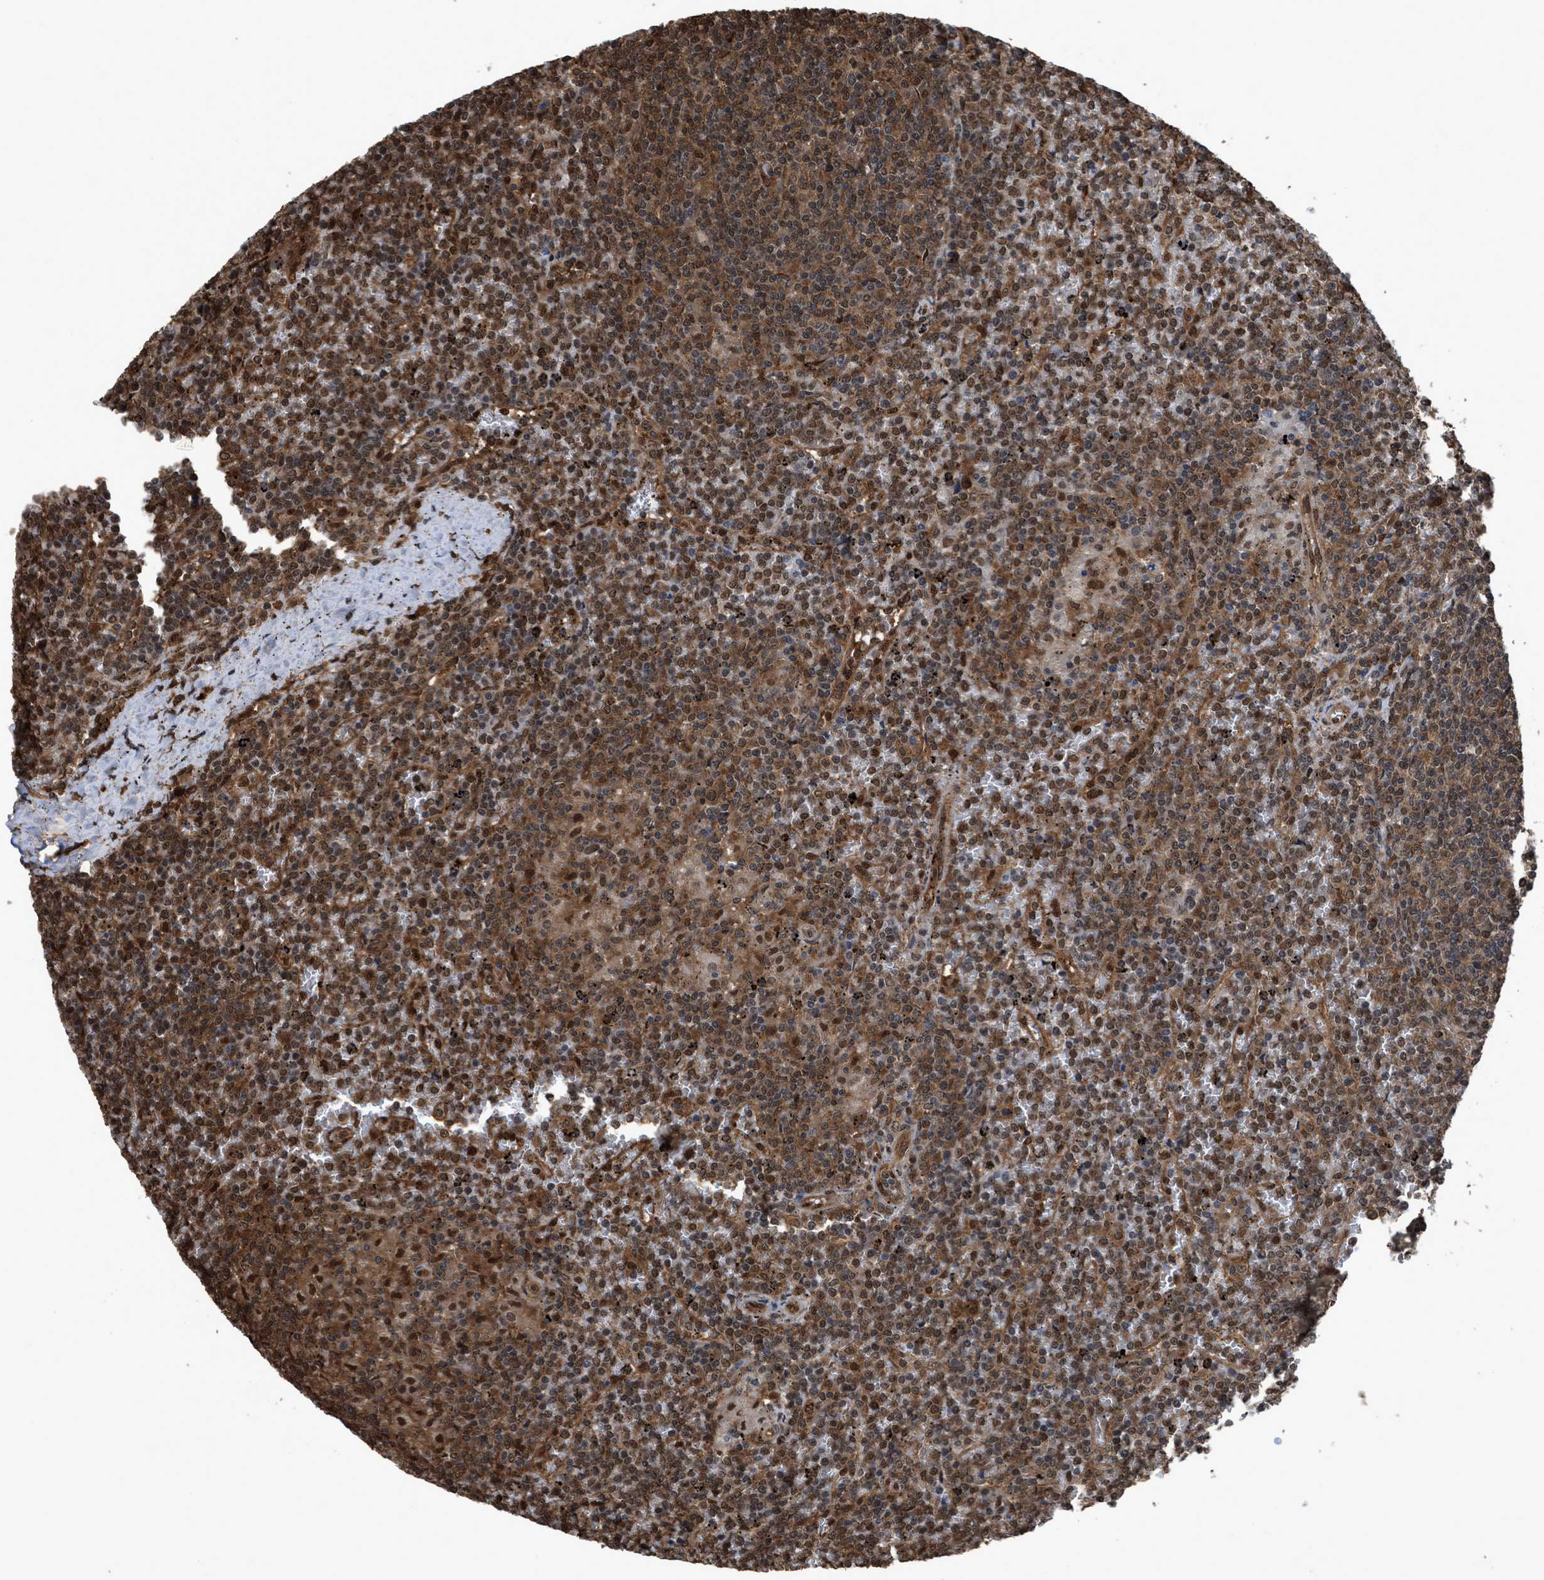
{"staining": {"intensity": "moderate", "quantity": ">75%", "location": "cytoplasmic/membranous,nuclear"}, "tissue": "lymphoma", "cell_type": "Tumor cells", "image_type": "cancer", "snomed": [{"axis": "morphology", "description": "Malignant lymphoma, non-Hodgkin's type, Low grade"}, {"axis": "topography", "description": "Spleen"}], "caption": "This photomicrograph shows immunohistochemistry staining of human lymphoma, with medium moderate cytoplasmic/membranous and nuclear staining in approximately >75% of tumor cells.", "gene": "YWHAG", "patient": {"sex": "female", "age": 19}}